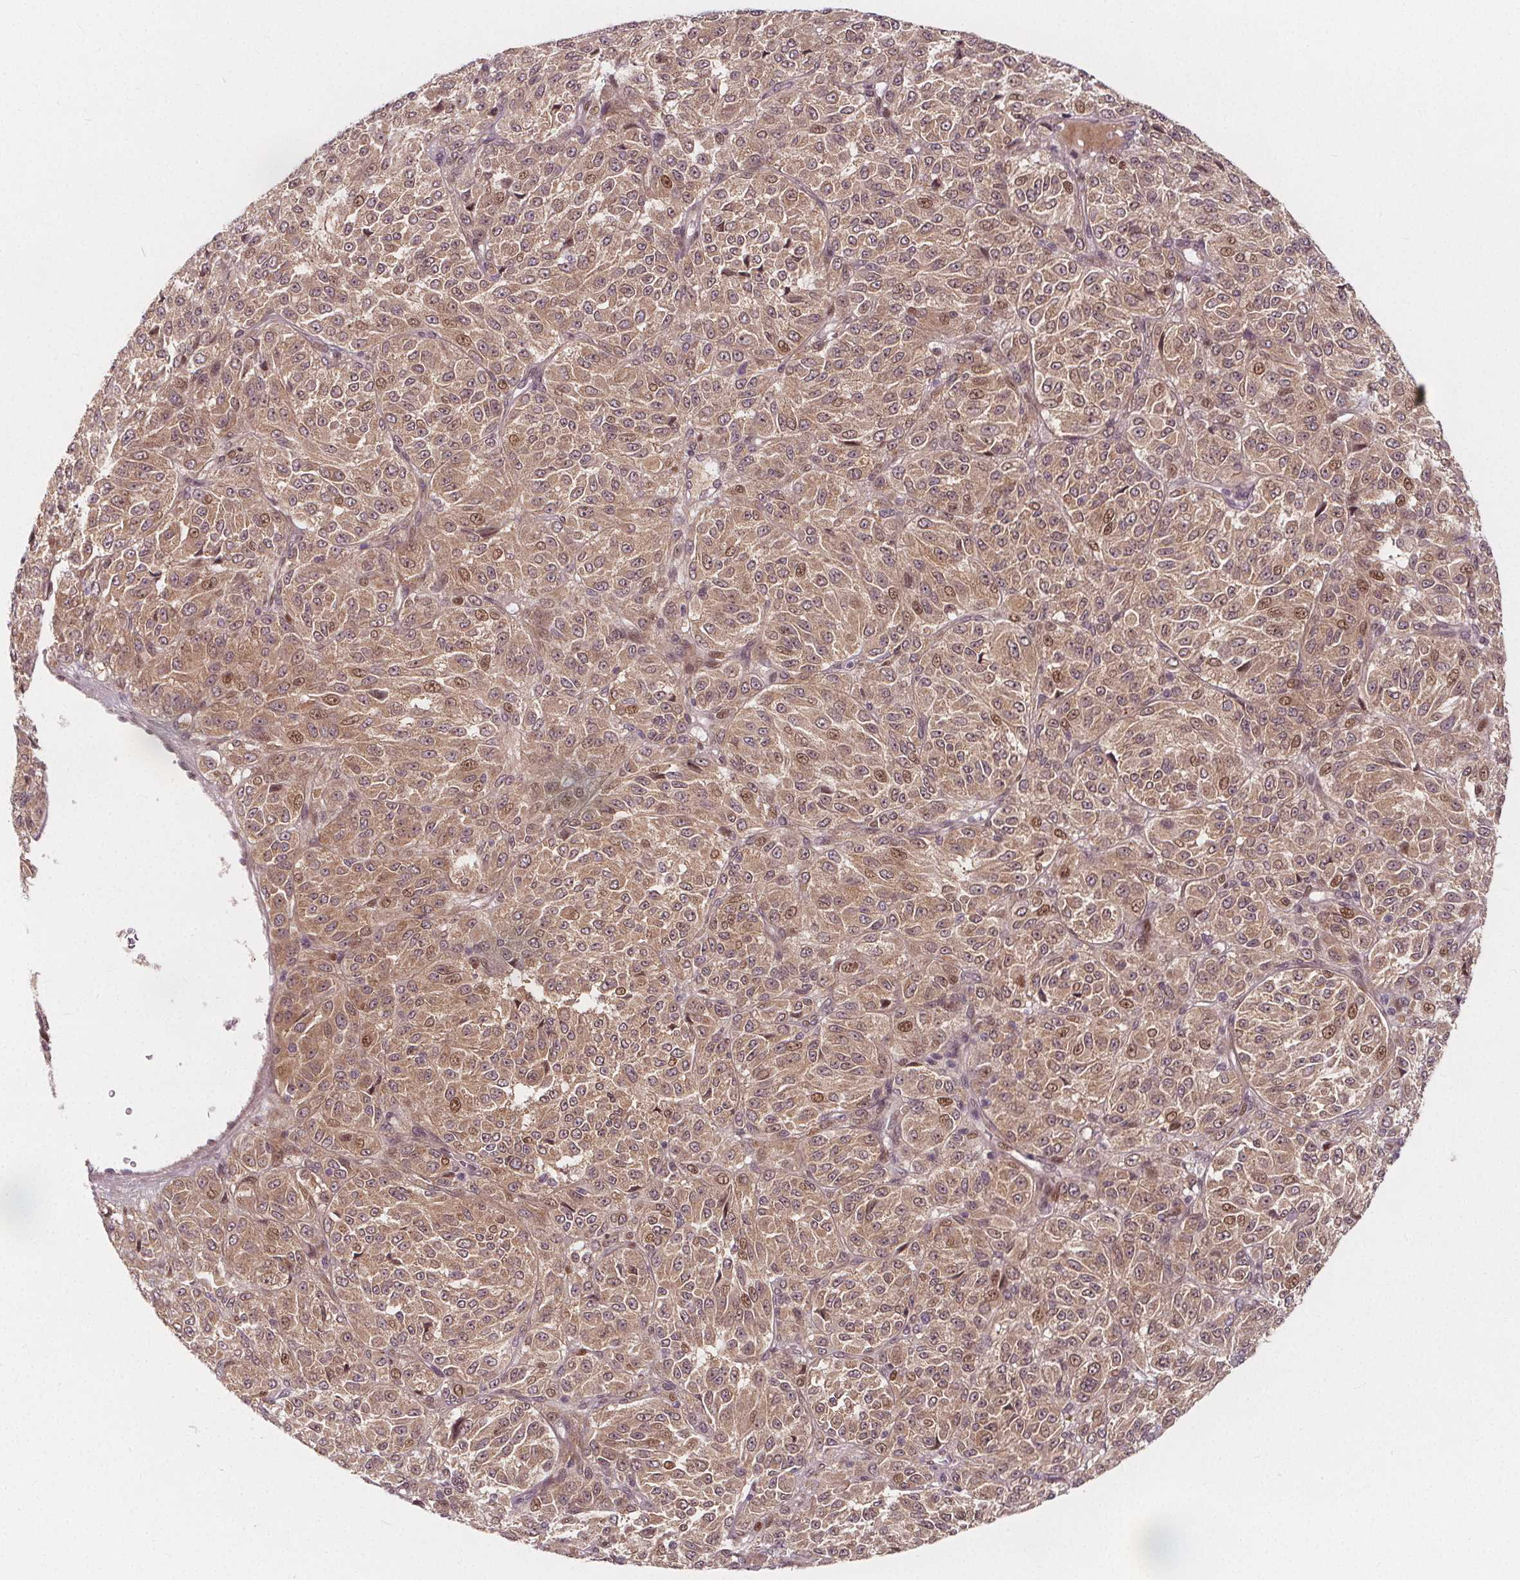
{"staining": {"intensity": "moderate", "quantity": ">75%", "location": "cytoplasmic/membranous,nuclear"}, "tissue": "melanoma", "cell_type": "Tumor cells", "image_type": "cancer", "snomed": [{"axis": "morphology", "description": "Malignant melanoma, Metastatic site"}, {"axis": "topography", "description": "Brain"}], "caption": "Moderate cytoplasmic/membranous and nuclear positivity is identified in approximately >75% of tumor cells in malignant melanoma (metastatic site).", "gene": "AKT1S1", "patient": {"sex": "female", "age": 56}}